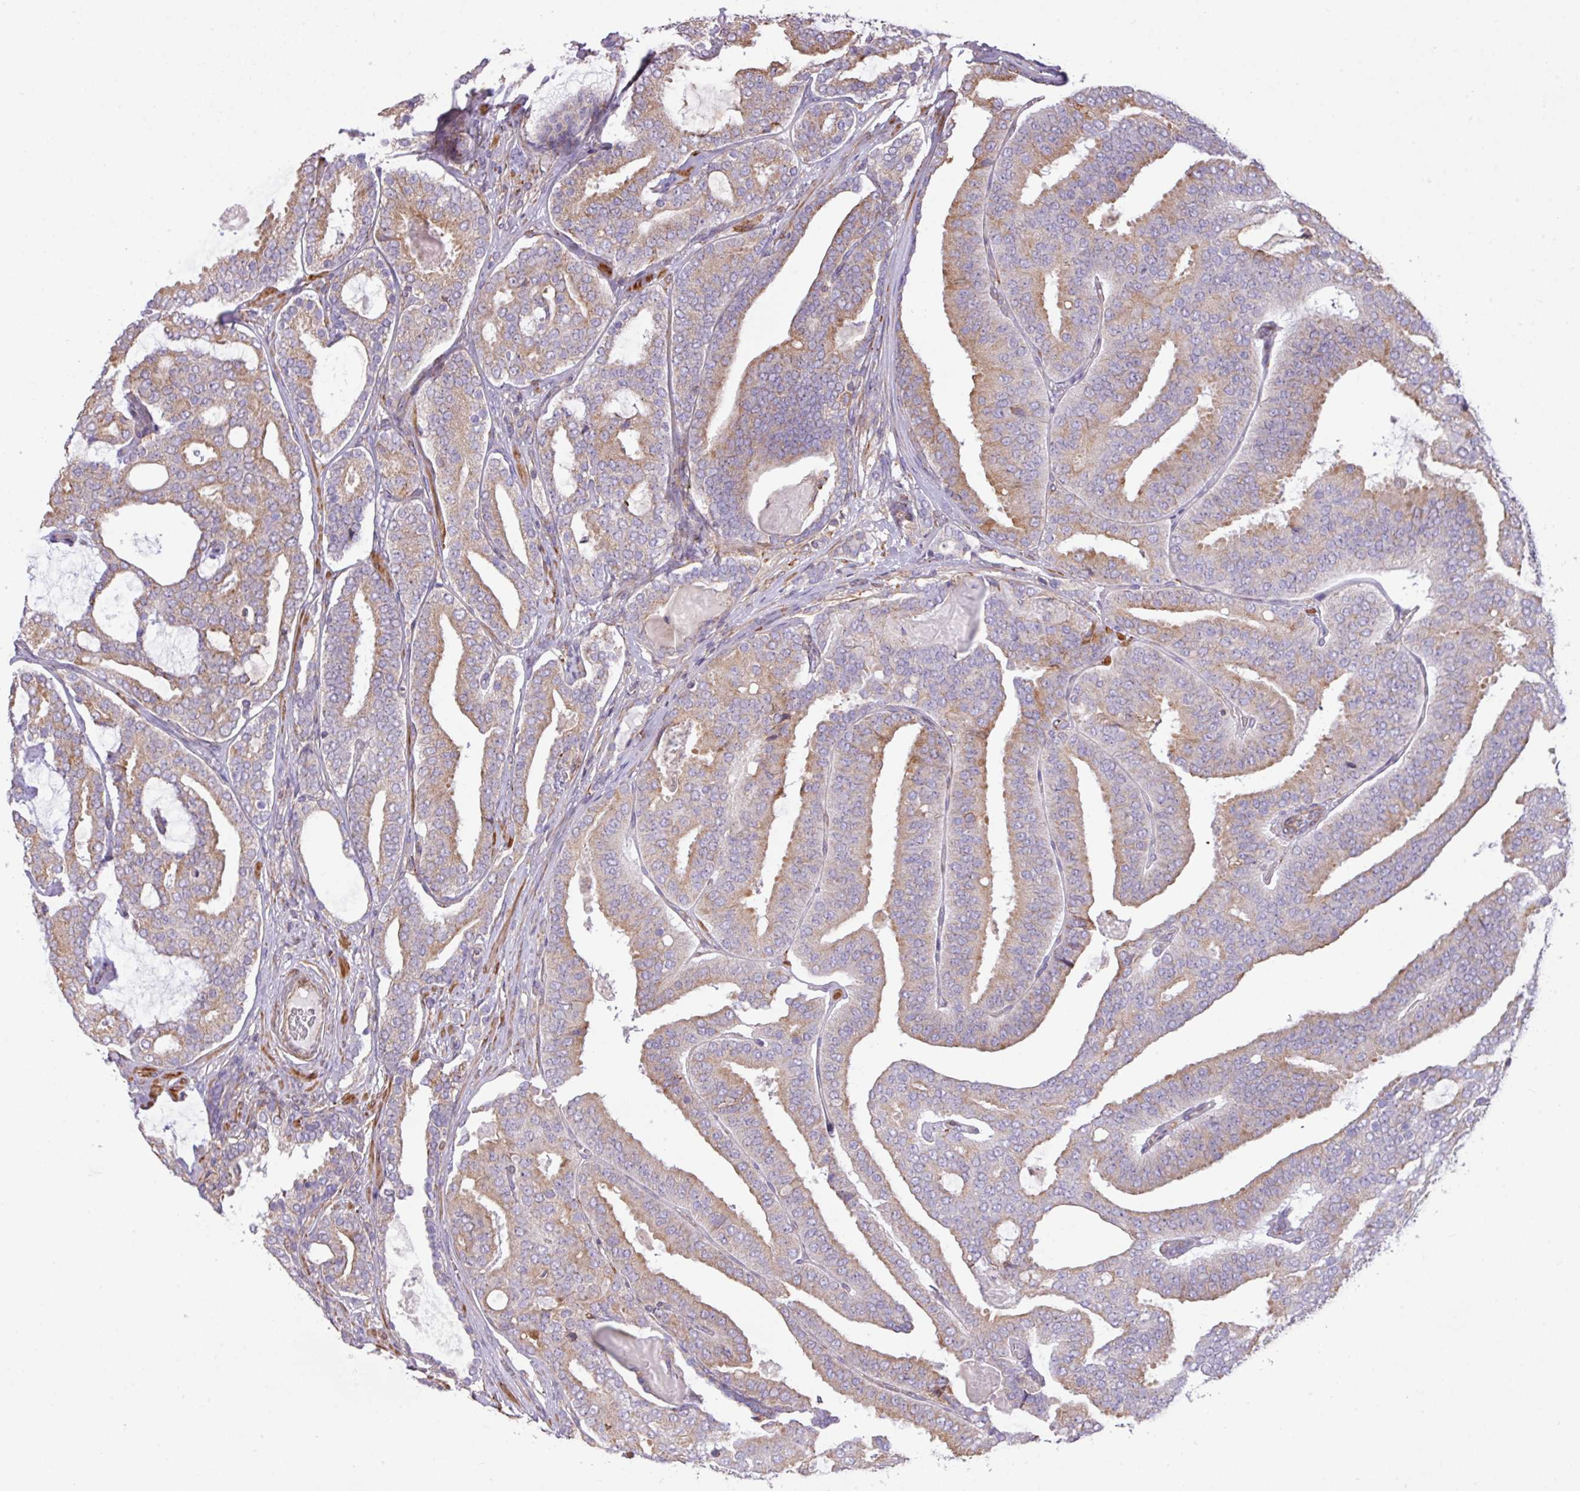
{"staining": {"intensity": "weak", "quantity": "25%-75%", "location": "cytoplasmic/membranous"}, "tissue": "prostate cancer", "cell_type": "Tumor cells", "image_type": "cancer", "snomed": [{"axis": "morphology", "description": "Adenocarcinoma, High grade"}, {"axis": "topography", "description": "Prostate"}], "caption": "Brown immunohistochemical staining in prostate adenocarcinoma (high-grade) shows weak cytoplasmic/membranous staining in approximately 25%-75% of tumor cells.", "gene": "LRRC41", "patient": {"sex": "male", "age": 65}}